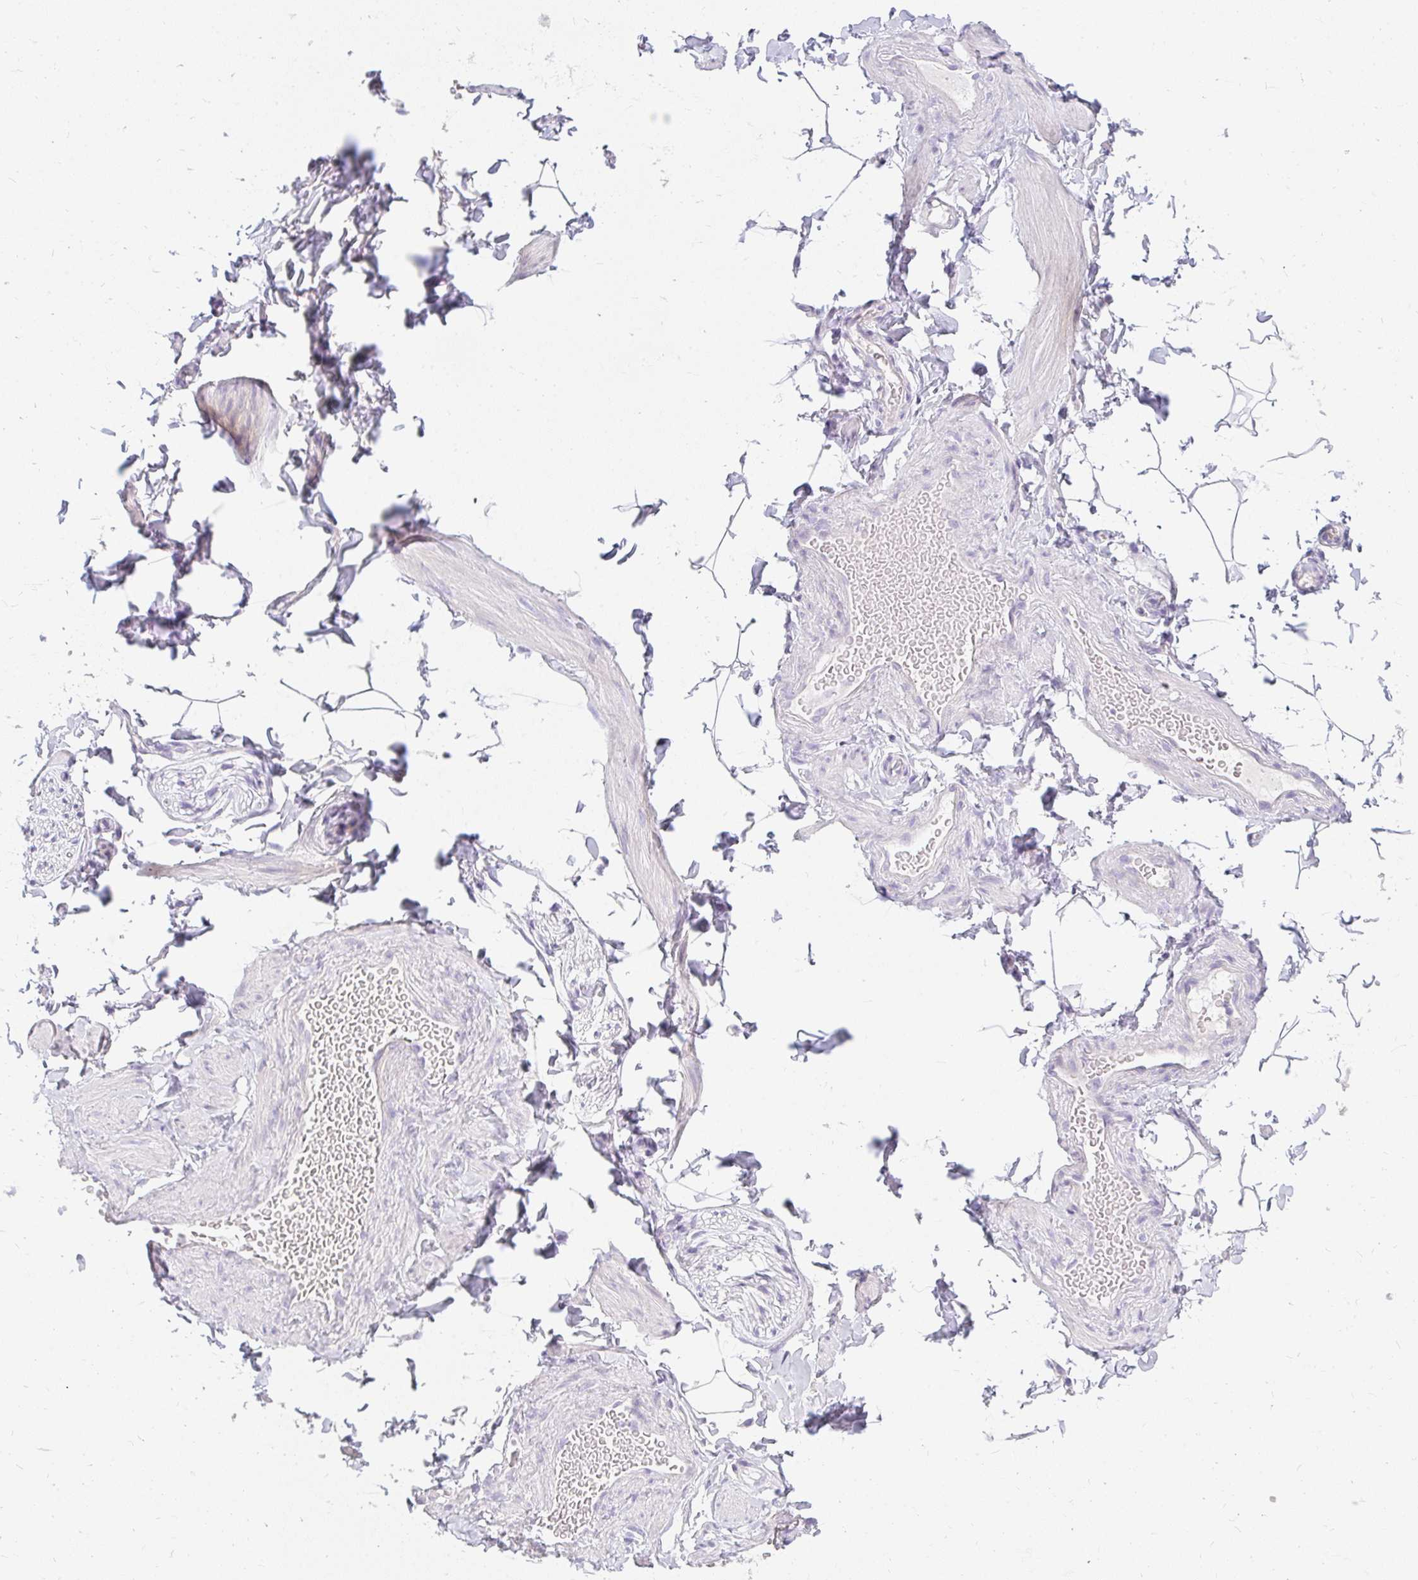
{"staining": {"intensity": "negative", "quantity": "none", "location": "none"}, "tissue": "adipose tissue", "cell_type": "Adipocytes", "image_type": "normal", "snomed": [{"axis": "morphology", "description": "Normal tissue, NOS"}, {"axis": "topography", "description": "Soft tissue"}, {"axis": "topography", "description": "Adipose tissue"}, {"axis": "topography", "description": "Vascular tissue"}, {"axis": "topography", "description": "Peripheral nerve tissue"}], "caption": "This is a micrograph of immunohistochemistry (IHC) staining of unremarkable adipose tissue, which shows no staining in adipocytes. (Stains: DAB (3,3'-diaminobenzidine) immunohistochemistry (IHC) with hematoxylin counter stain, Microscopy: brightfield microscopy at high magnification).", "gene": "PPP1R3G", "patient": {"sex": "male", "age": 29}}